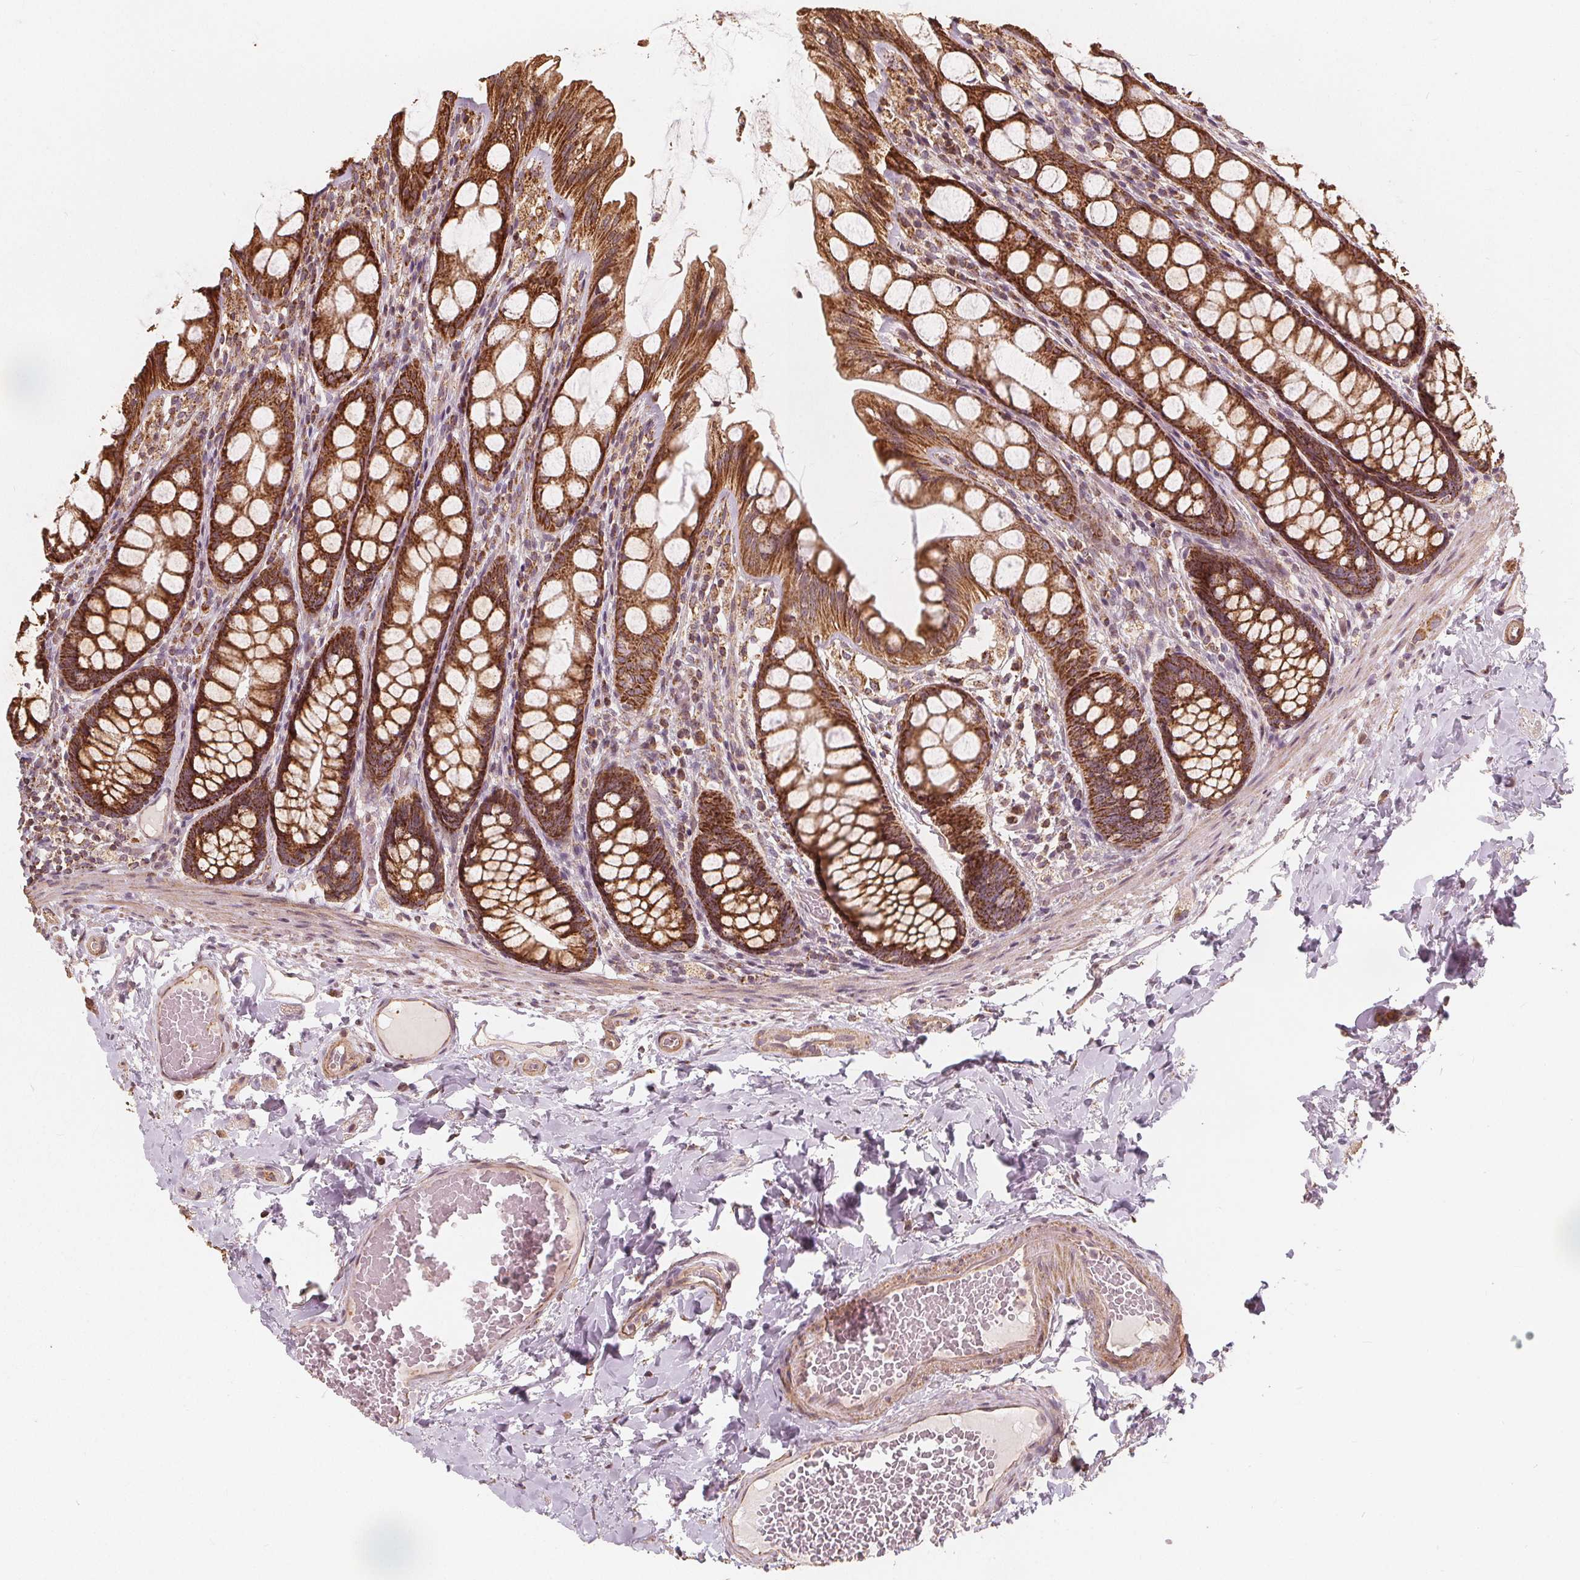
{"staining": {"intensity": "moderate", "quantity": ">75%", "location": "cytoplasmic/membranous"}, "tissue": "colon", "cell_type": "Endothelial cells", "image_type": "normal", "snomed": [{"axis": "morphology", "description": "Normal tissue, NOS"}, {"axis": "topography", "description": "Colon"}], "caption": "Colon stained for a protein demonstrates moderate cytoplasmic/membranous positivity in endothelial cells. (brown staining indicates protein expression, while blue staining denotes nuclei).", "gene": "PEX26", "patient": {"sex": "male", "age": 47}}